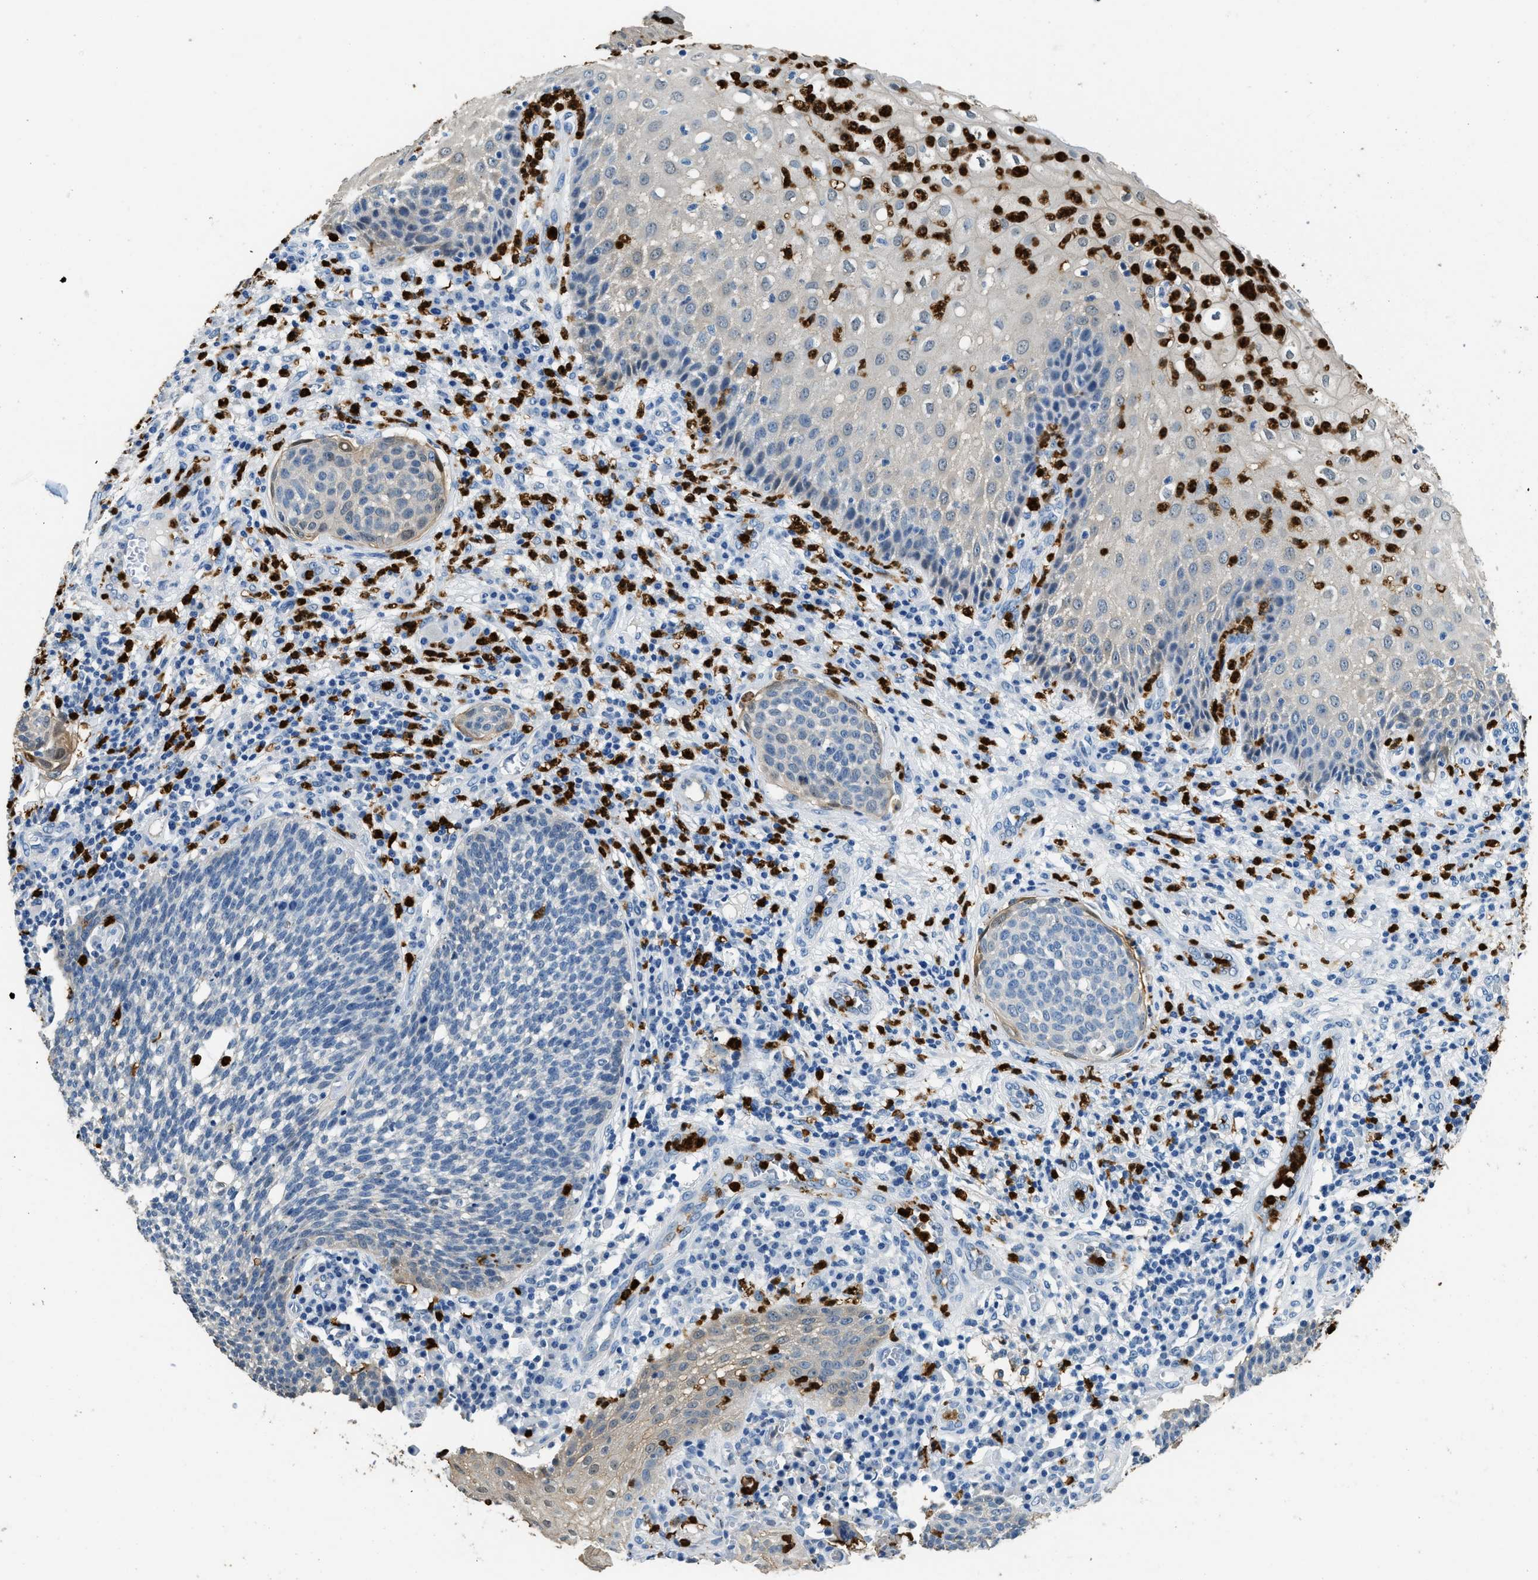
{"staining": {"intensity": "negative", "quantity": "none", "location": "none"}, "tissue": "cervical cancer", "cell_type": "Tumor cells", "image_type": "cancer", "snomed": [{"axis": "morphology", "description": "Squamous cell carcinoma, NOS"}, {"axis": "topography", "description": "Cervix"}], "caption": "High magnification brightfield microscopy of cervical squamous cell carcinoma stained with DAB (3,3'-diaminobenzidine) (brown) and counterstained with hematoxylin (blue): tumor cells show no significant positivity.", "gene": "ANXA3", "patient": {"sex": "female", "age": 34}}